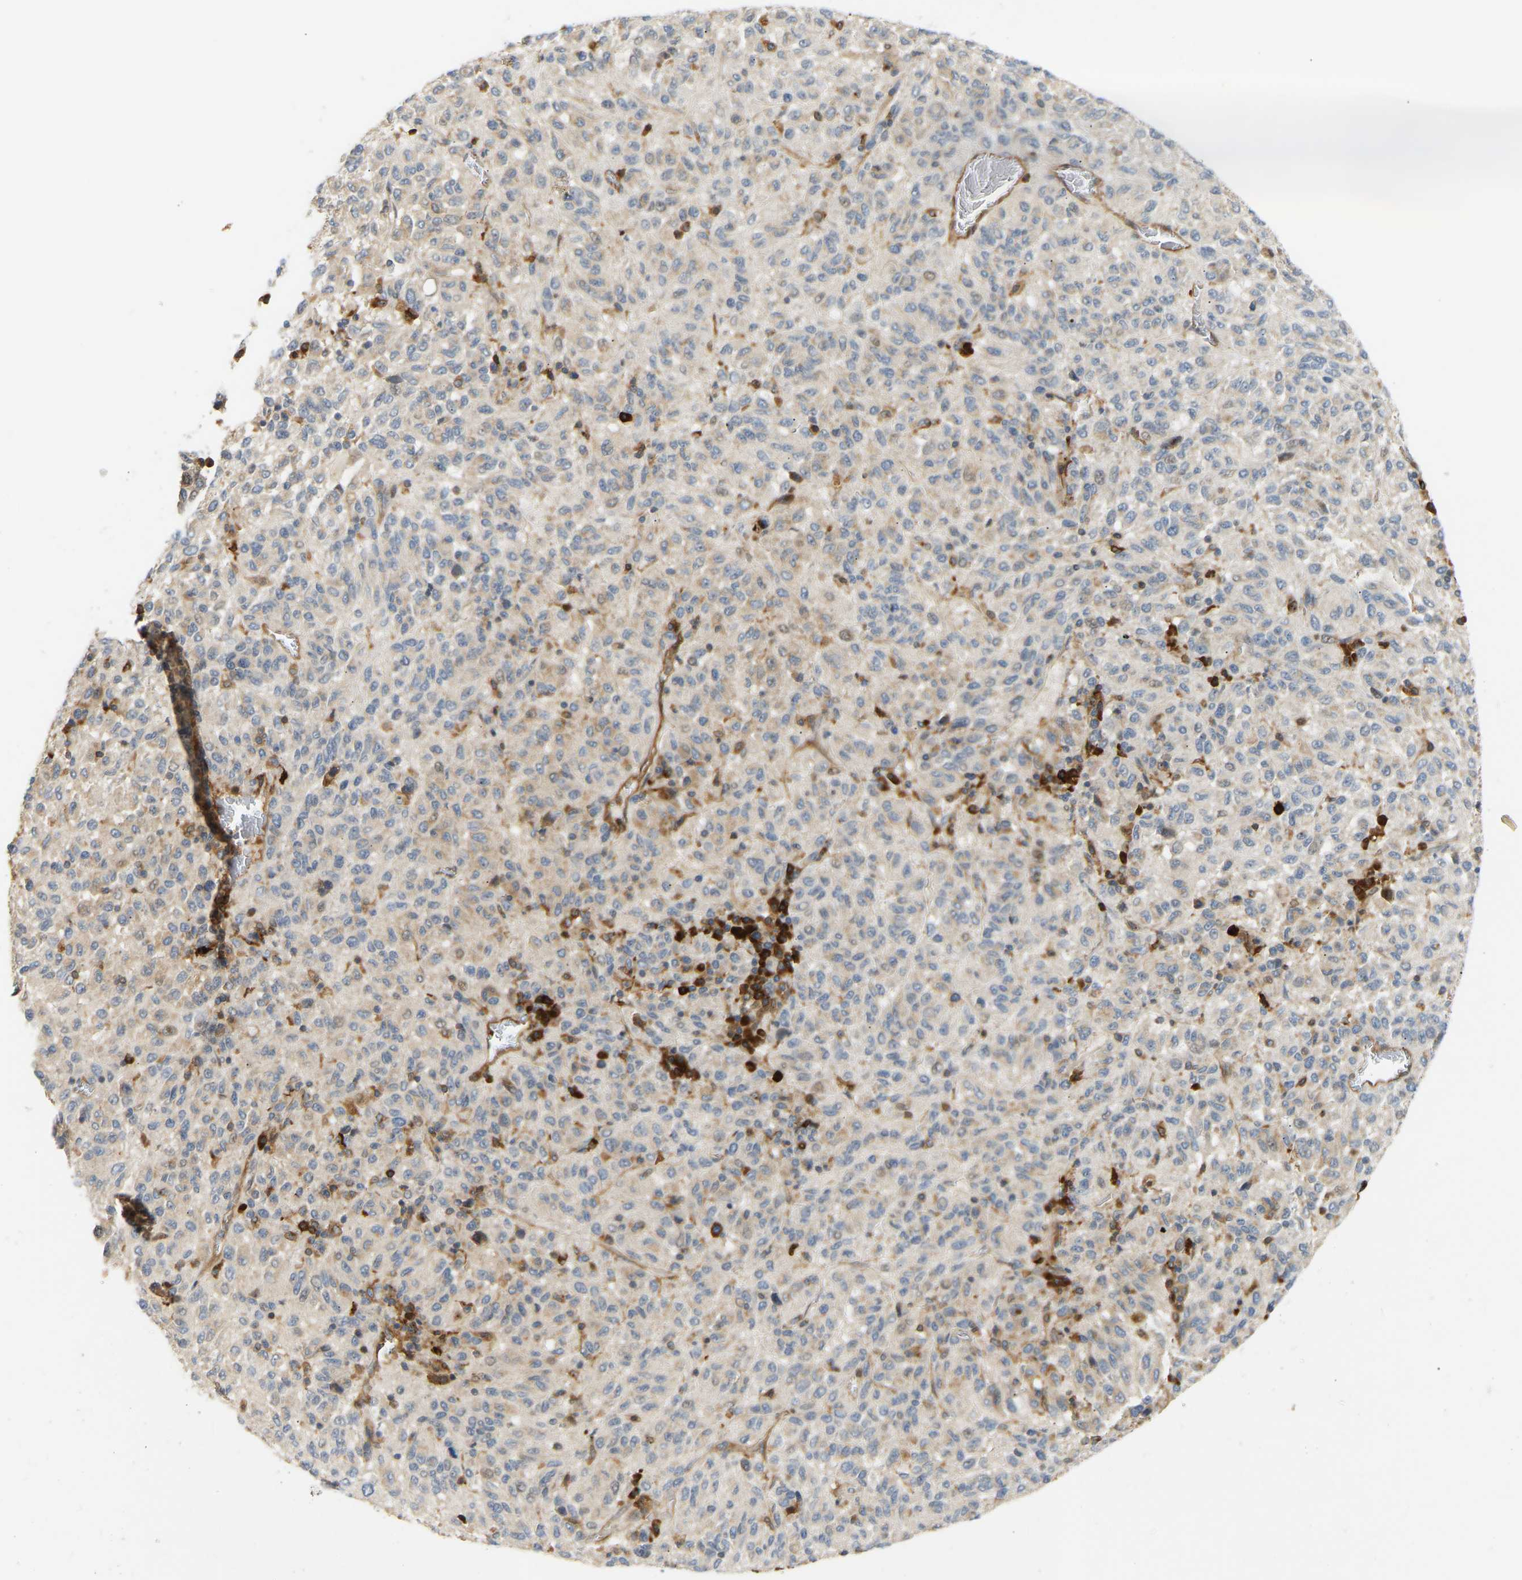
{"staining": {"intensity": "weak", "quantity": "25%-75%", "location": "cytoplasmic/membranous"}, "tissue": "melanoma", "cell_type": "Tumor cells", "image_type": "cancer", "snomed": [{"axis": "morphology", "description": "Malignant melanoma, Metastatic site"}, {"axis": "topography", "description": "Lung"}], "caption": "This is an image of immunohistochemistry (IHC) staining of melanoma, which shows weak positivity in the cytoplasmic/membranous of tumor cells.", "gene": "PLCG2", "patient": {"sex": "male", "age": 64}}